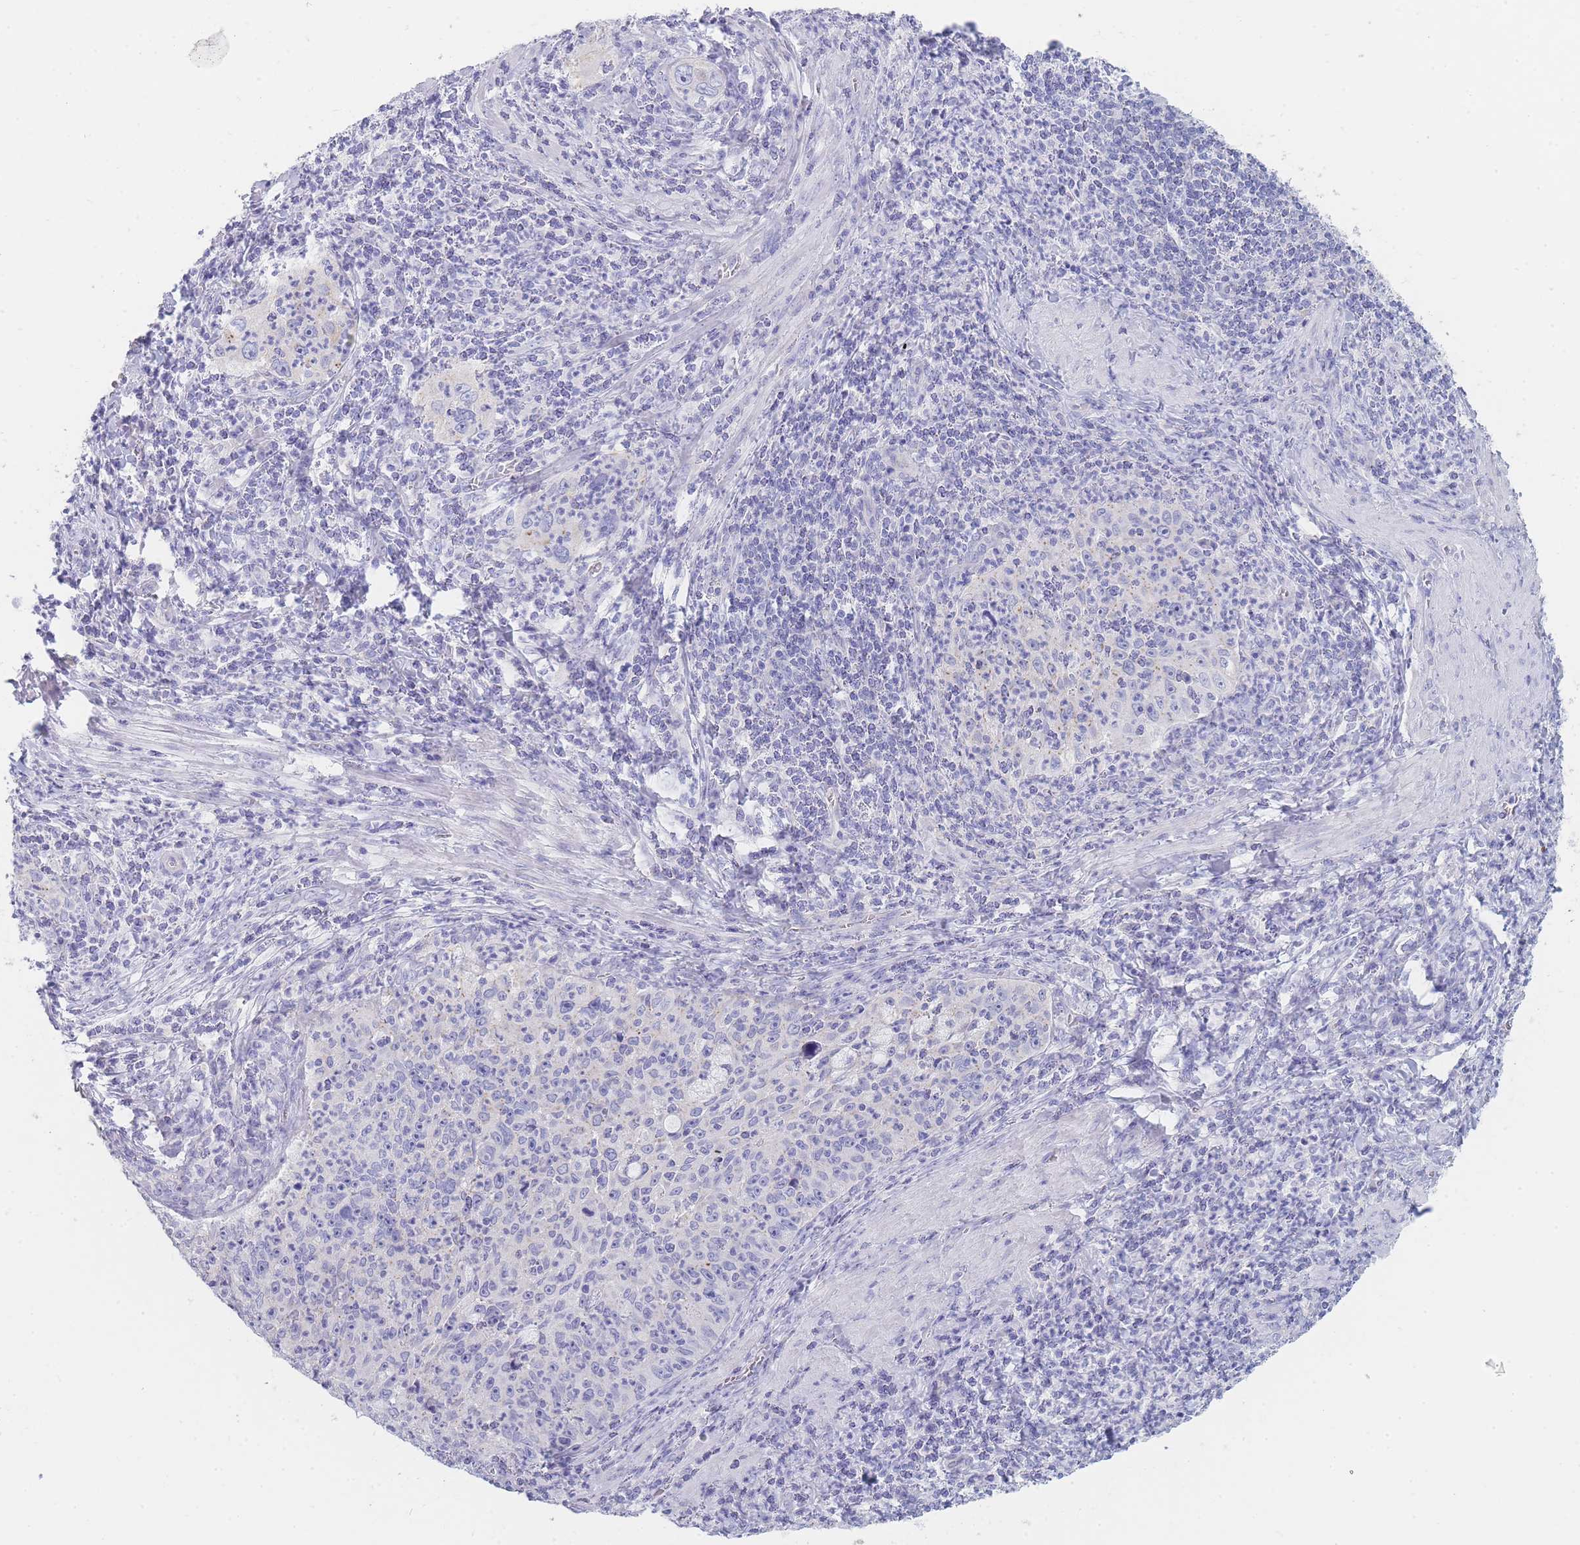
{"staining": {"intensity": "negative", "quantity": "none", "location": "none"}, "tissue": "cervical cancer", "cell_type": "Tumor cells", "image_type": "cancer", "snomed": [{"axis": "morphology", "description": "Squamous cell carcinoma, NOS"}, {"axis": "topography", "description": "Cervix"}], "caption": "This is a photomicrograph of immunohistochemistry staining of cervical squamous cell carcinoma, which shows no positivity in tumor cells.", "gene": "HBG2", "patient": {"sex": "female", "age": 30}}